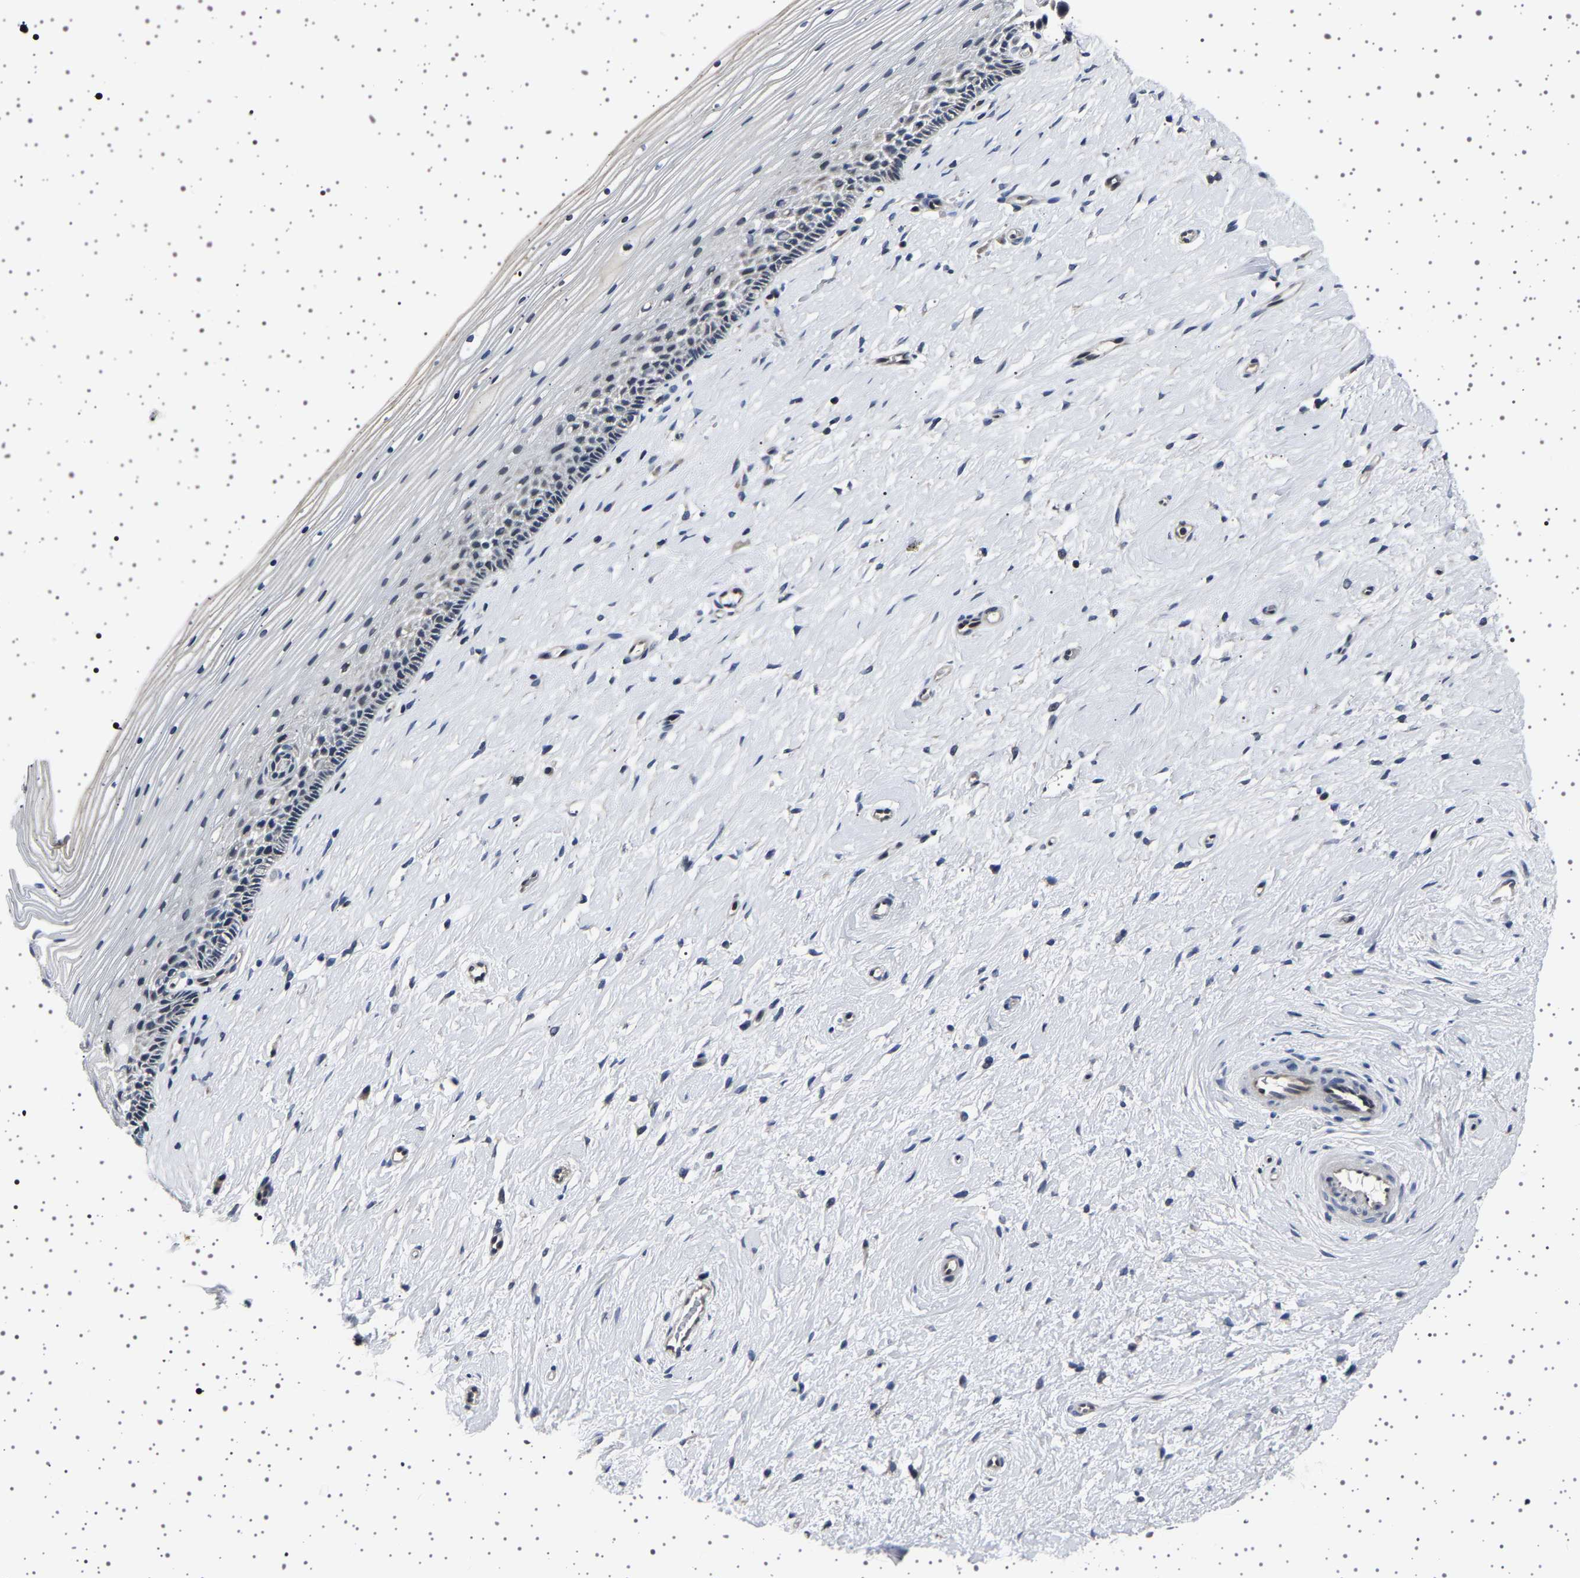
{"staining": {"intensity": "weak", "quantity": "<25%", "location": "cytoplasmic/membranous"}, "tissue": "cervix", "cell_type": "Squamous epithelial cells", "image_type": "normal", "snomed": [{"axis": "morphology", "description": "Normal tissue, NOS"}, {"axis": "topography", "description": "Cervix"}], "caption": "DAB immunohistochemical staining of benign human cervix displays no significant positivity in squamous epithelial cells.", "gene": "IL10RB", "patient": {"sex": "female", "age": 39}}